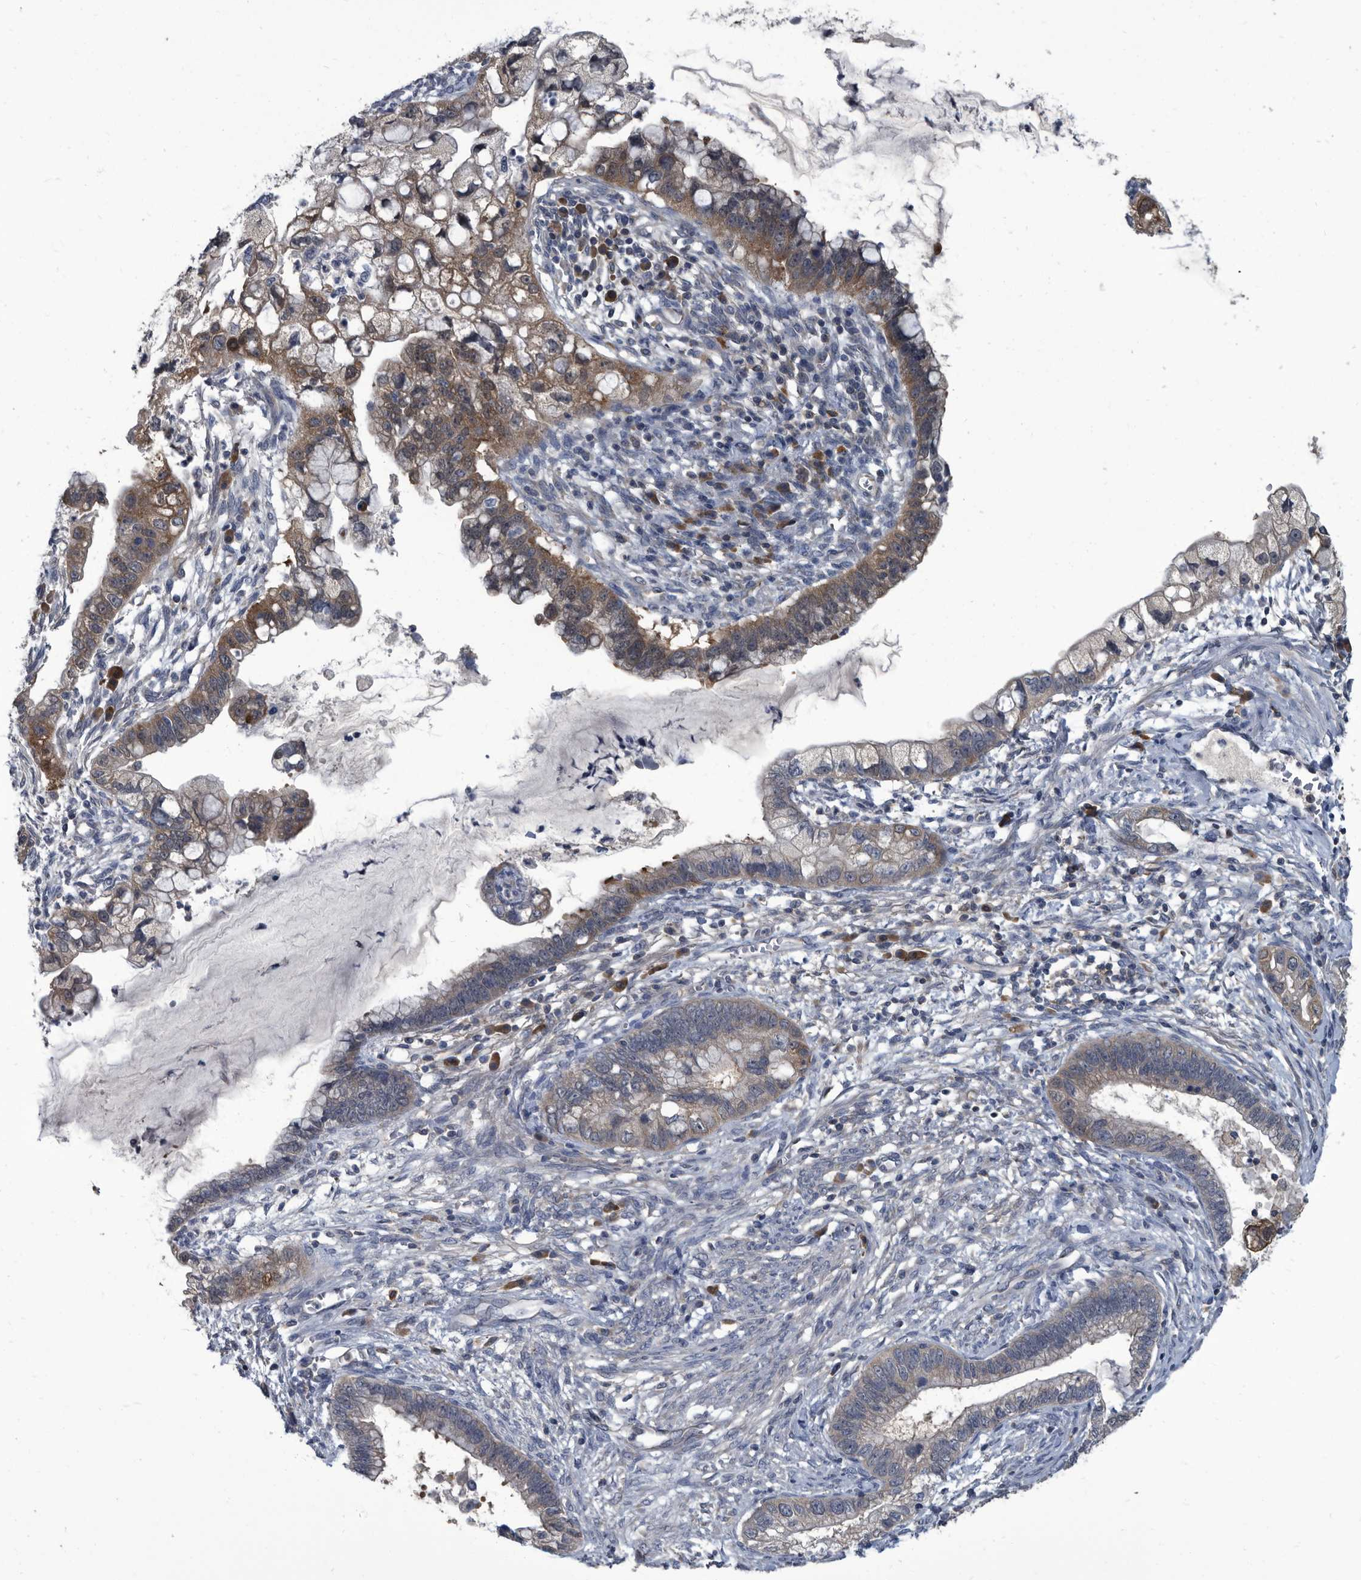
{"staining": {"intensity": "moderate", "quantity": "25%-75%", "location": "cytoplasmic/membranous"}, "tissue": "cervical cancer", "cell_type": "Tumor cells", "image_type": "cancer", "snomed": [{"axis": "morphology", "description": "Adenocarcinoma, NOS"}, {"axis": "topography", "description": "Cervix"}], "caption": "Protein expression analysis of cervical adenocarcinoma reveals moderate cytoplasmic/membranous staining in approximately 25%-75% of tumor cells.", "gene": "CDV3", "patient": {"sex": "female", "age": 44}}